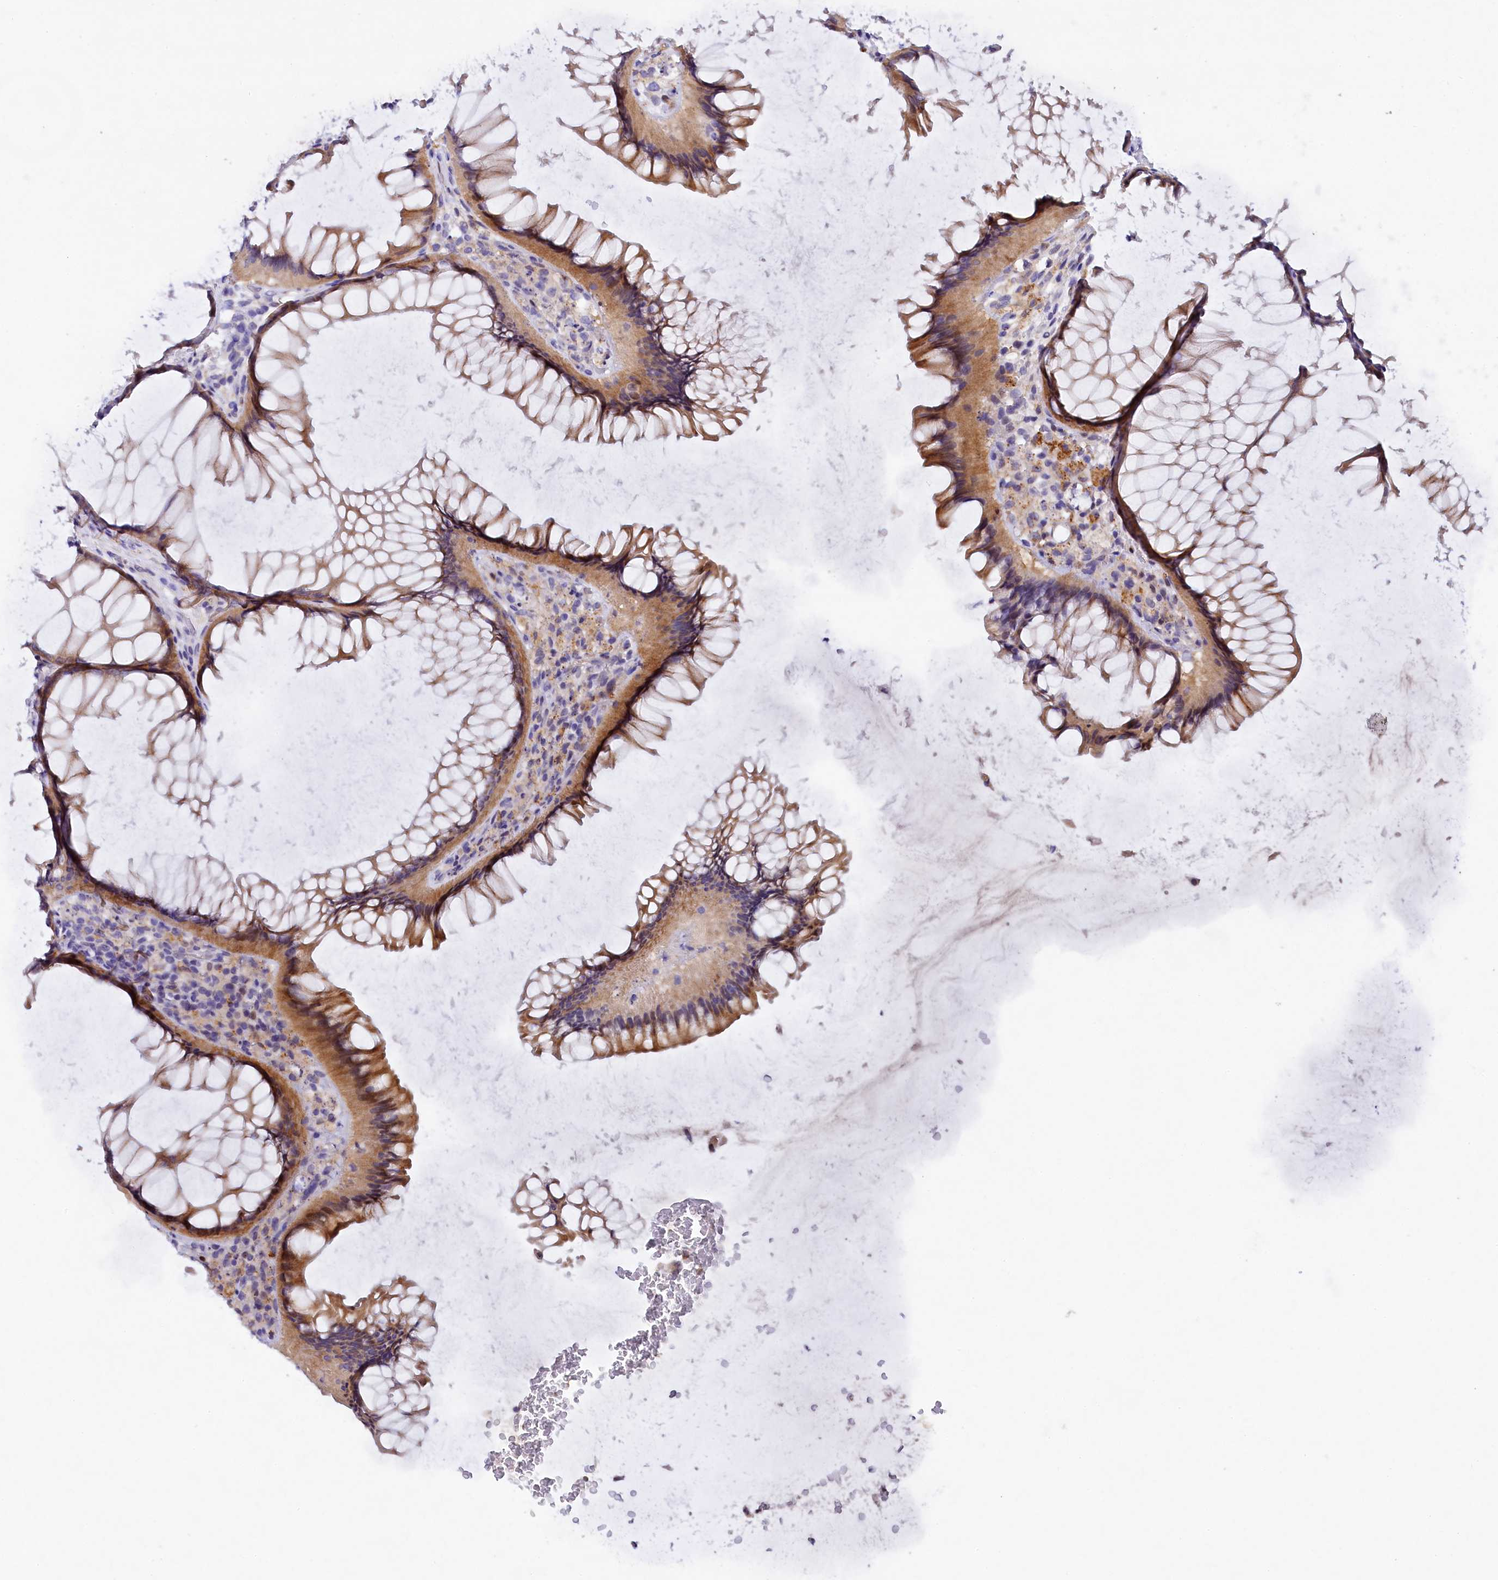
{"staining": {"intensity": "weak", "quantity": ">75%", "location": "cytoplasmic/membranous"}, "tissue": "colon", "cell_type": "Endothelial cells", "image_type": "normal", "snomed": [{"axis": "morphology", "description": "Normal tissue, NOS"}, {"axis": "topography", "description": "Colon"}], "caption": "Immunohistochemical staining of benign human colon displays weak cytoplasmic/membranous protein staining in approximately >75% of endothelial cells.", "gene": "TGDS", "patient": {"sex": "female", "age": 82}}